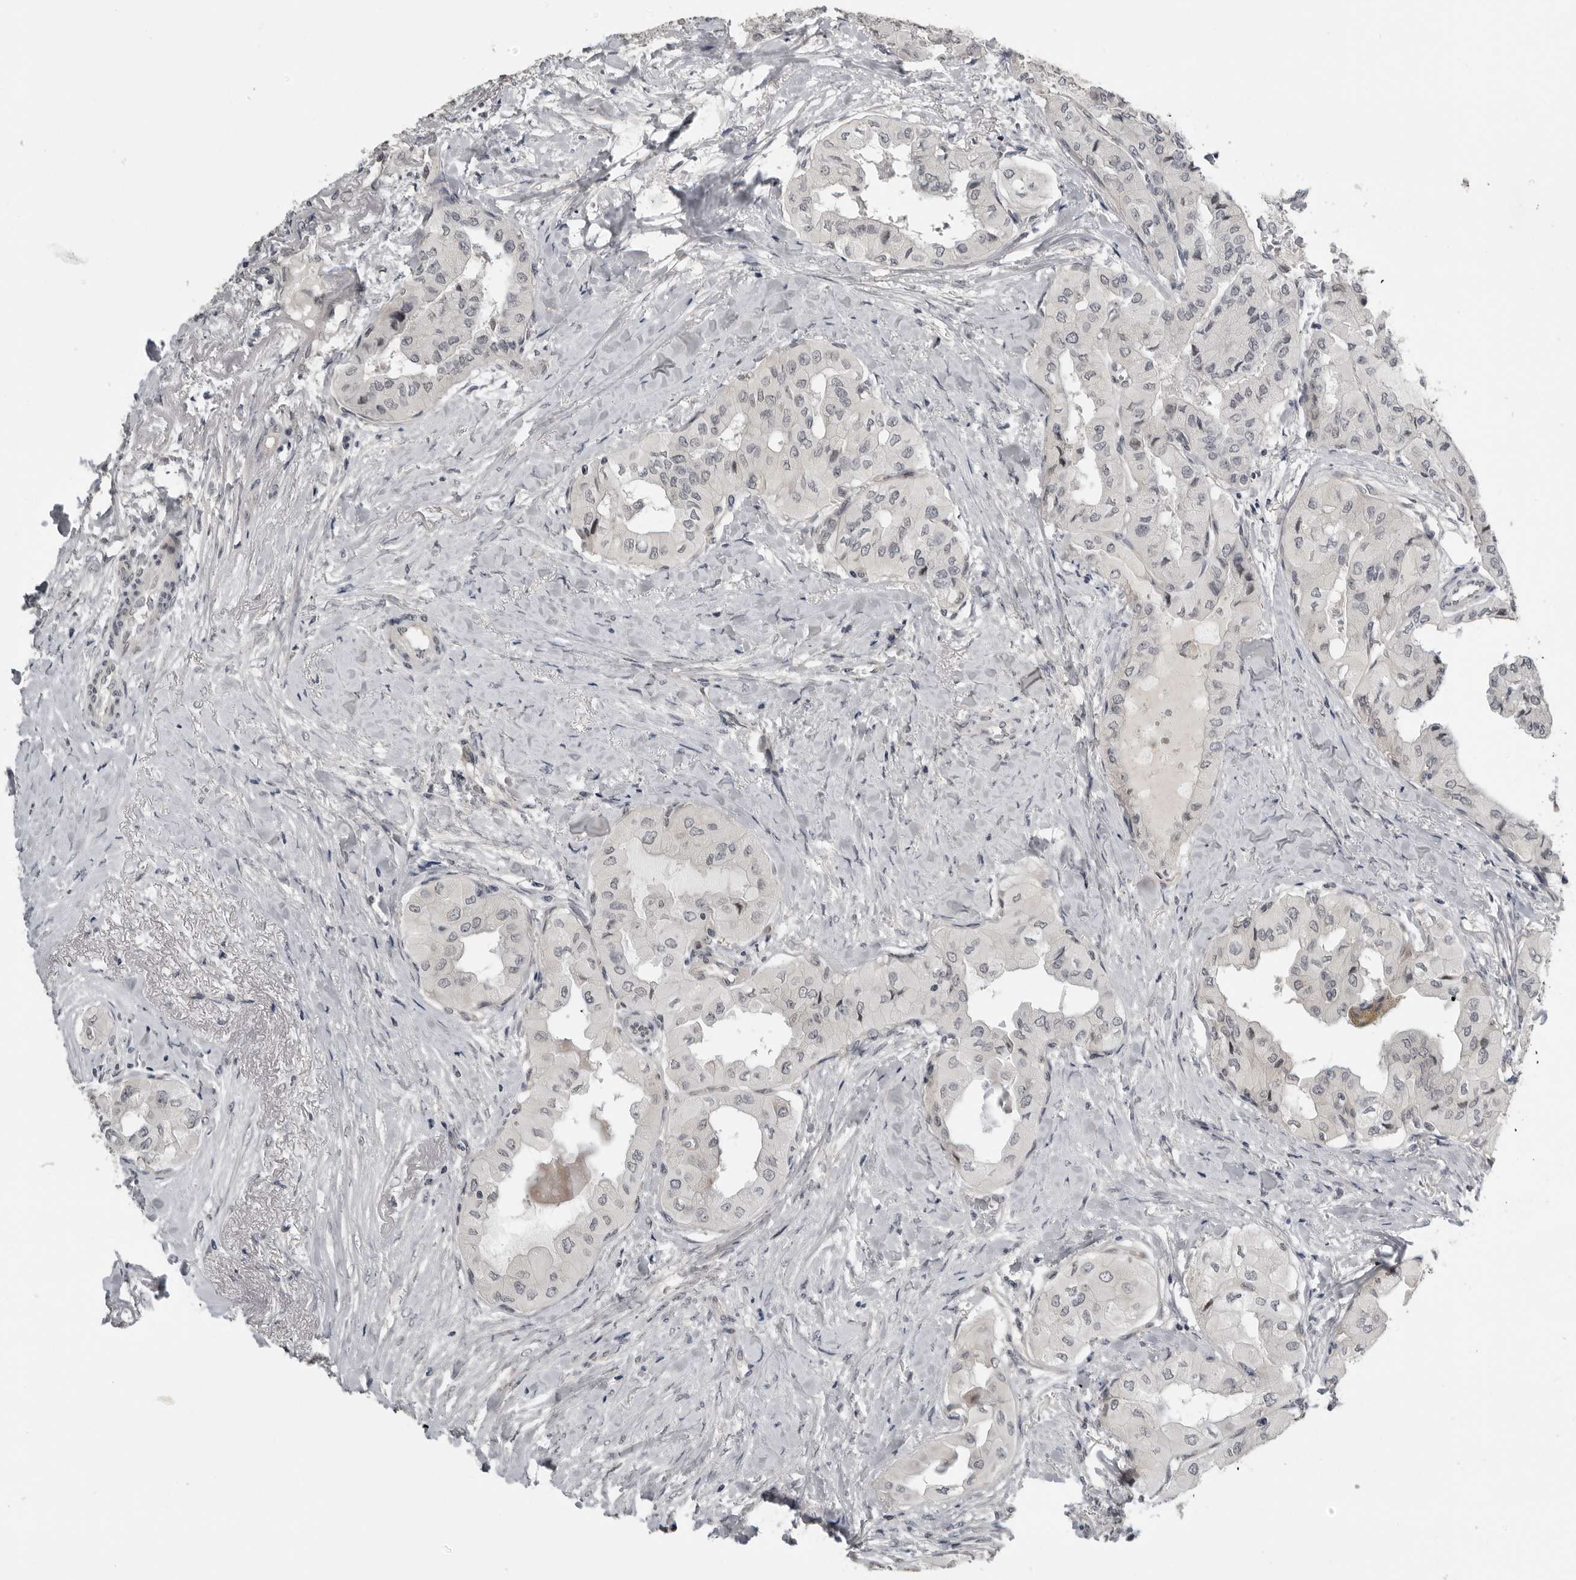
{"staining": {"intensity": "negative", "quantity": "none", "location": "none"}, "tissue": "thyroid cancer", "cell_type": "Tumor cells", "image_type": "cancer", "snomed": [{"axis": "morphology", "description": "Papillary adenocarcinoma, NOS"}, {"axis": "topography", "description": "Thyroid gland"}], "caption": "A photomicrograph of human thyroid cancer is negative for staining in tumor cells.", "gene": "PRRX2", "patient": {"sex": "female", "age": 59}}